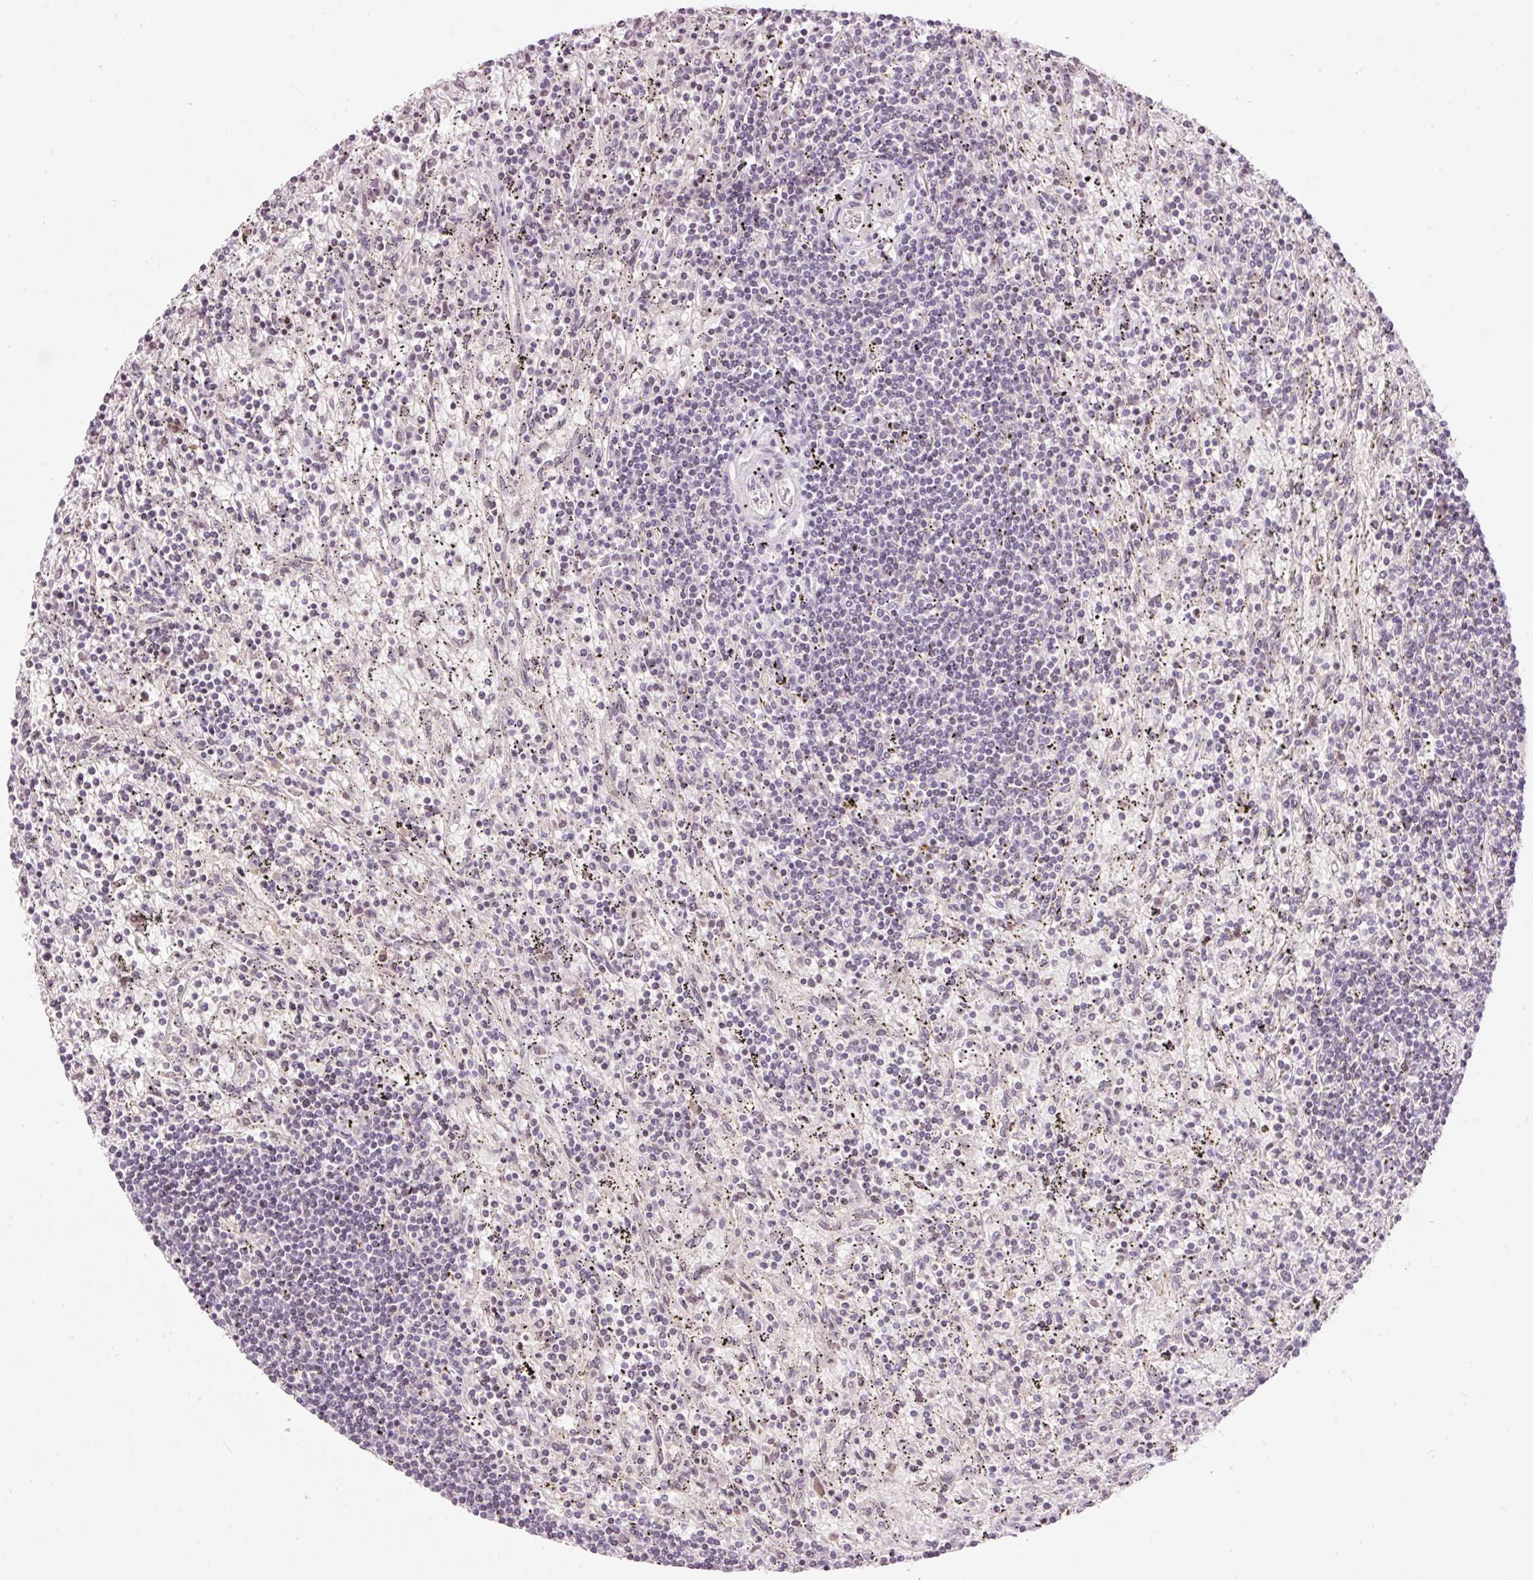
{"staining": {"intensity": "negative", "quantity": "none", "location": "none"}, "tissue": "lymphoma", "cell_type": "Tumor cells", "image_type": "cancer", "snomed": [{"axis": "morphology", "description": "Malignant lymphoma, non-Hodgkin's type, Low grade"}, {"axis": "topography", "description": "Spleen"}], "caption": "Protein analysis of lymphoma displays no significant staining in tumor cells. (DAB (3,3'-diaminobenzidine) immunohistochemistry (IHC), high magnification).", "gene": "ABHD11", "patient": {"sex": "male", "age": 76}}